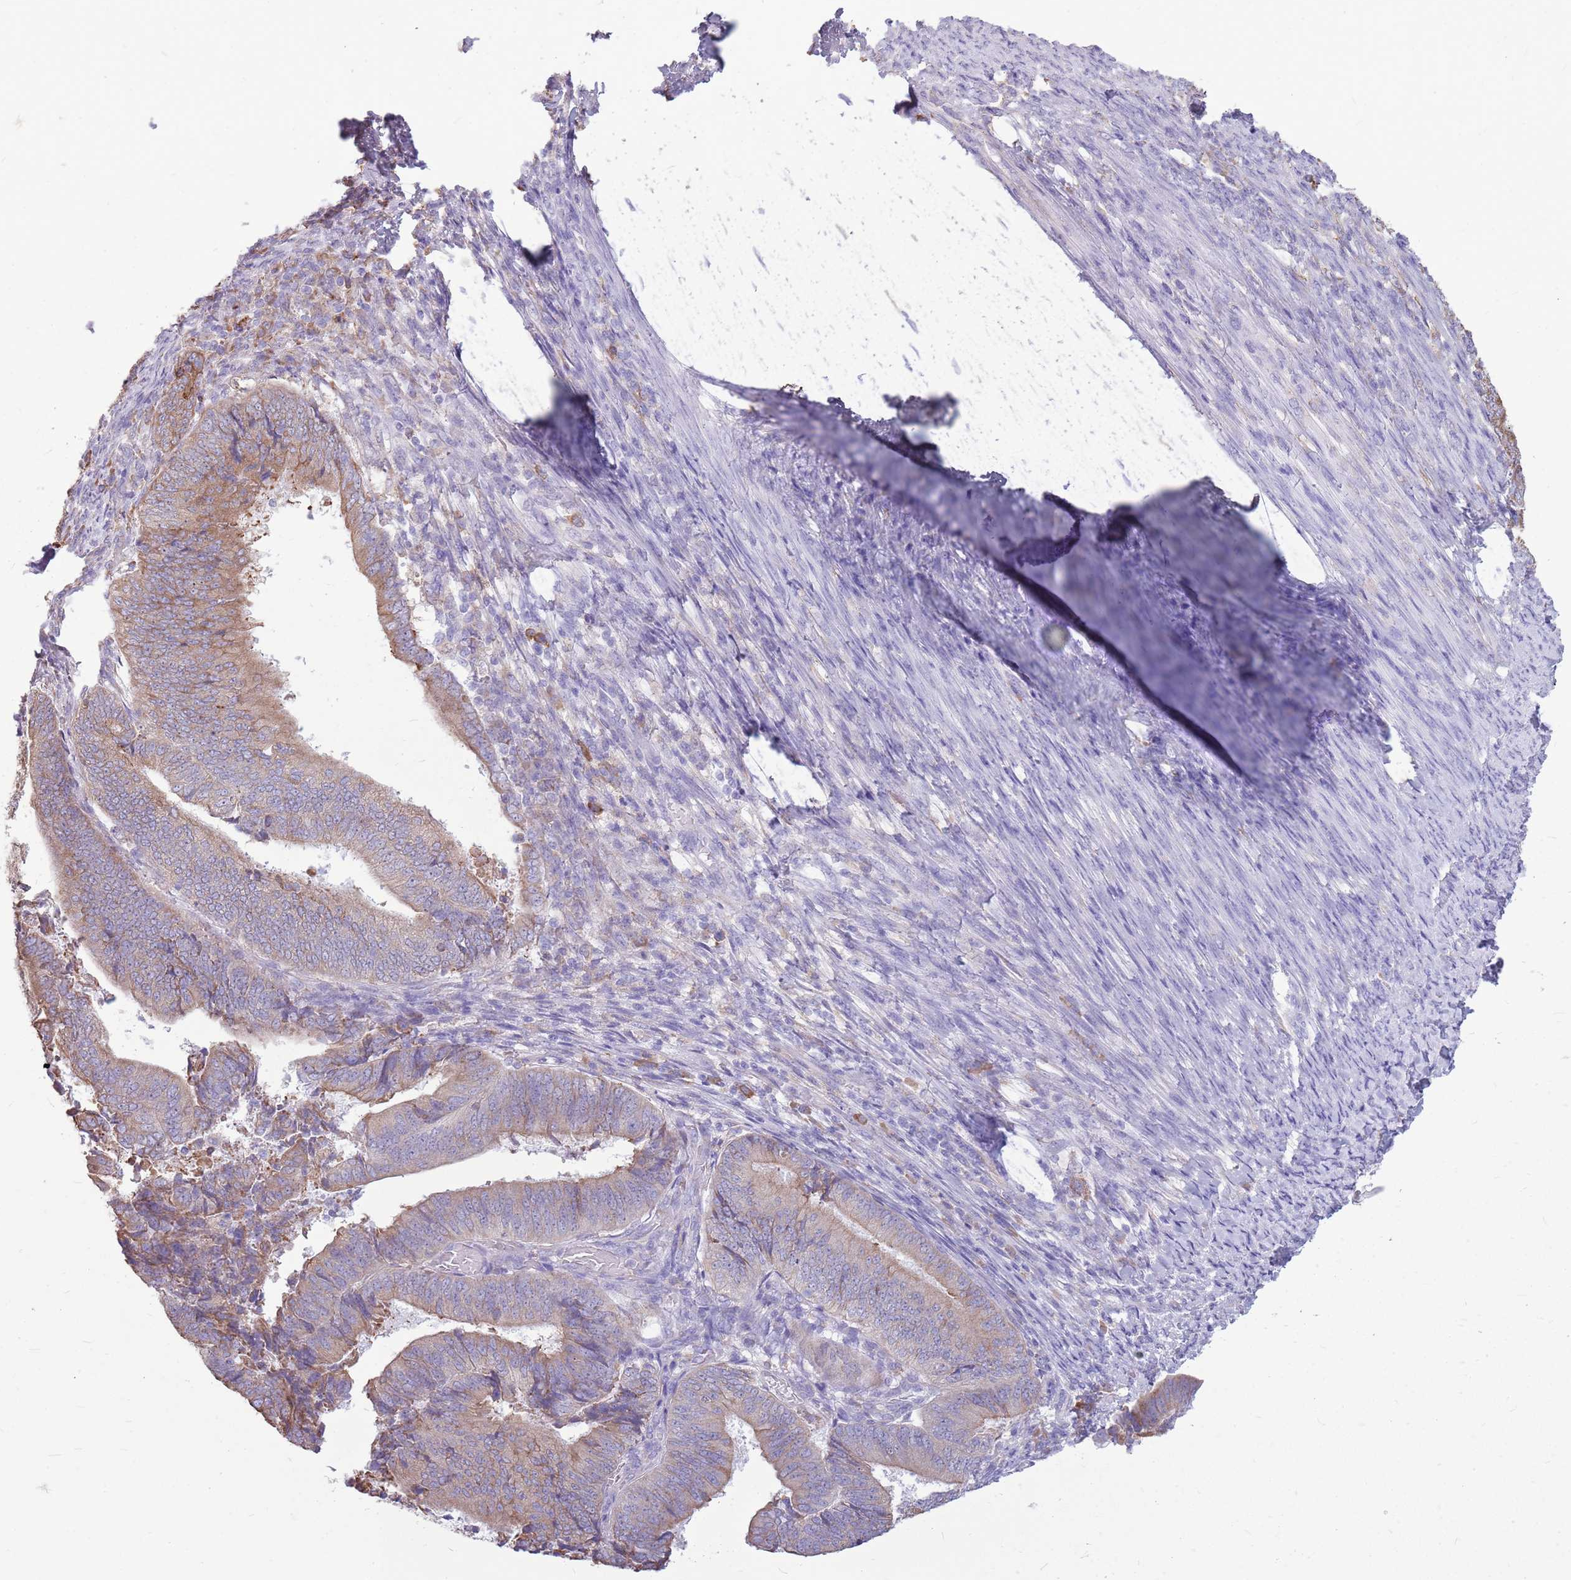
{"staining": {"intensity": "moderate", "quantity": "25%-75%", "location": "cytoplasmic/membranous"}, "tissue": "endometrial cancer", "cell_type": "Tumor cells", "image_type": "cancer", "snomed": [{"axis": "morphology", "description": "Adenocarcinoma, NOS"}, {"axis": "topography", "description": "Endometrium"}], "caption": "Endometrial cancer was stained to show a protein in brown. There is medium levels of moderate cytoplasmic/membranous expression in approximately 25%-75% of tumor cells.", "gene": "KCTD19", "patient": {"sex": "female", "age": 70}}